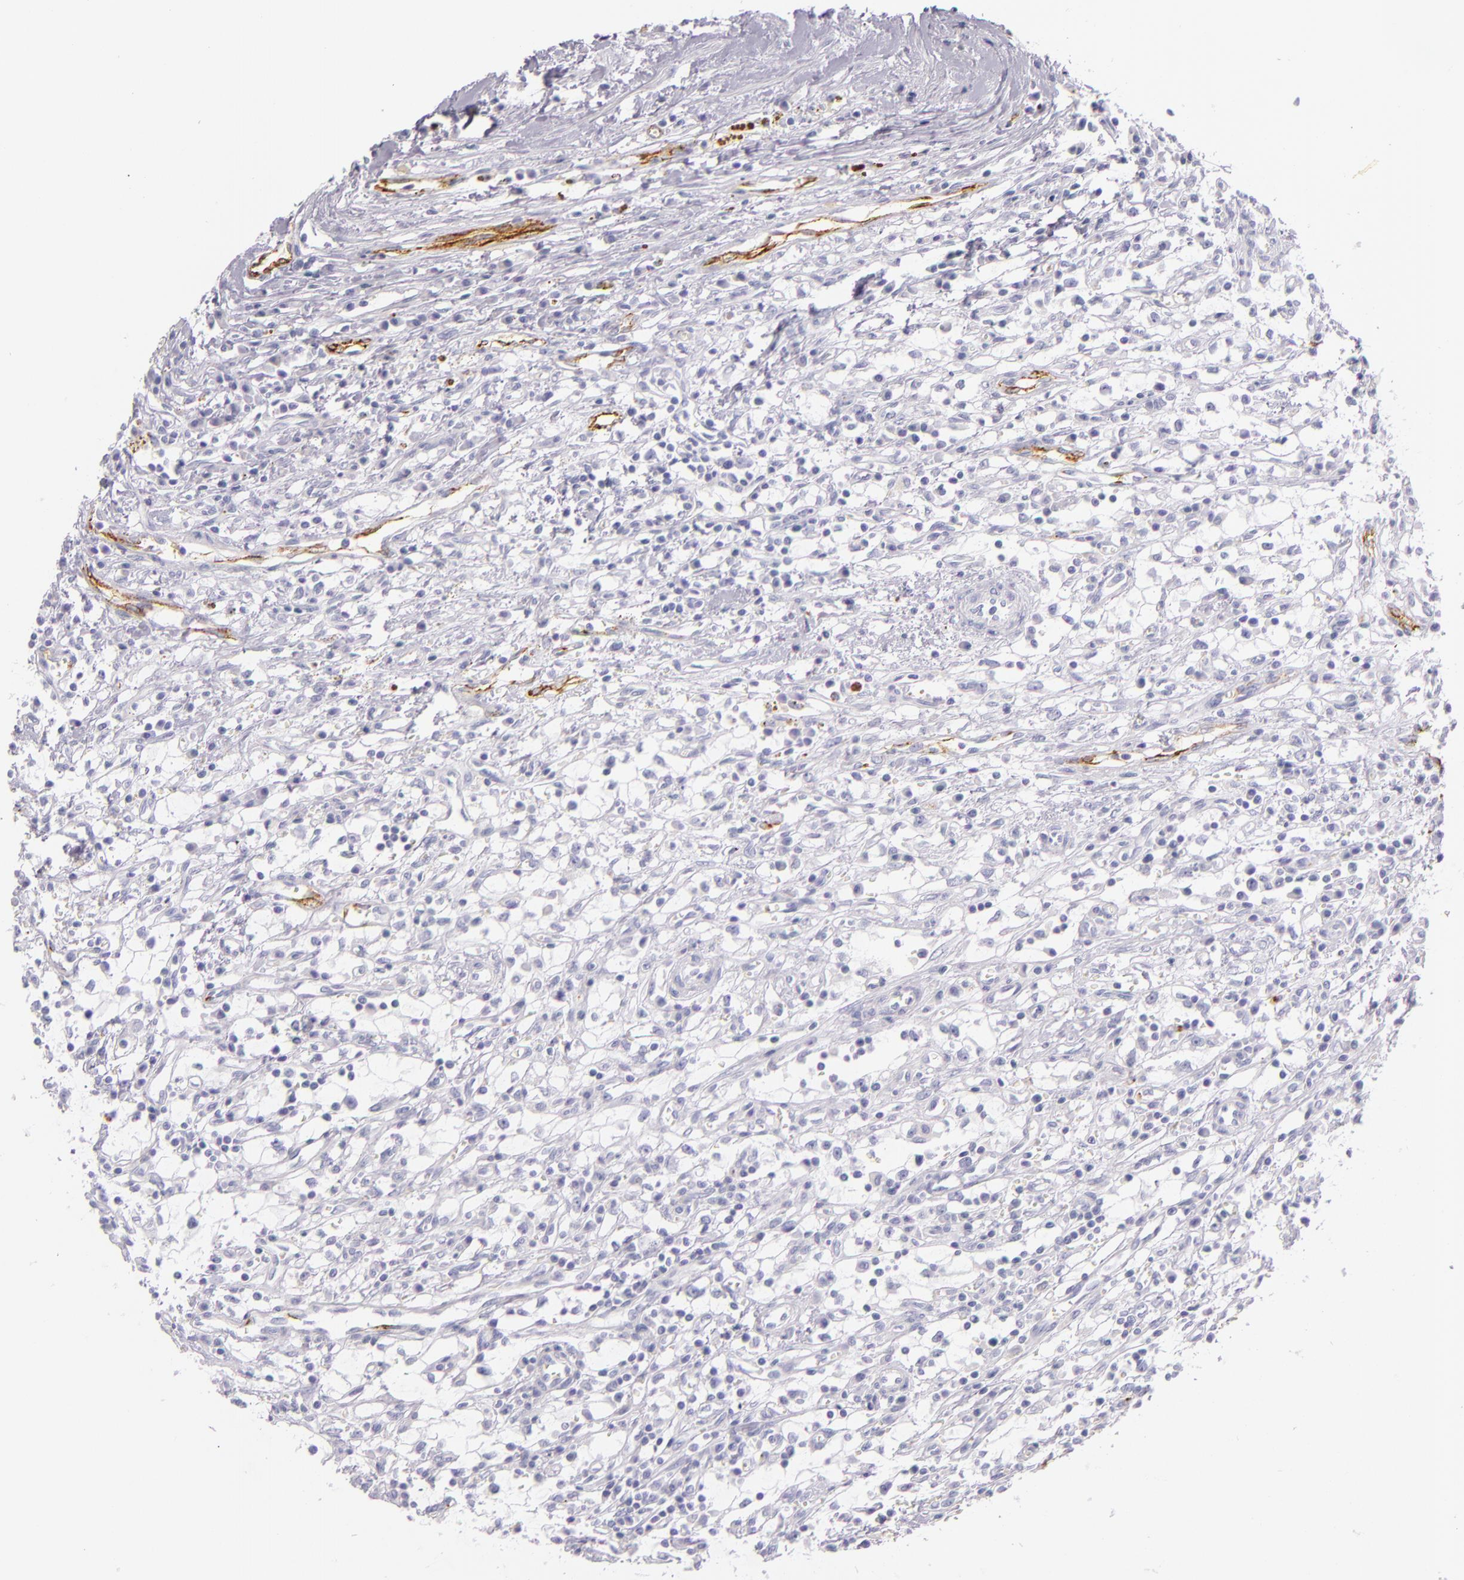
{"staining": {"intensity": "negative", "quantity": "none", "location": "none"}, "tissue": "renal cancer", "cell_type": "Tumor cells", "image_type": "cancer", "snomed": [{"axis": "morphology", "description": "Adenocarcinoma, NOS"}, {"axis": "topography", "description": "Kidney"}], "caption": "Human adenocarcinoma (renal) stained for a protein using IHC exhibits no expression in tumor cells.", "gene": "SELP", "patient": {"sex": "male", "age": 82}}